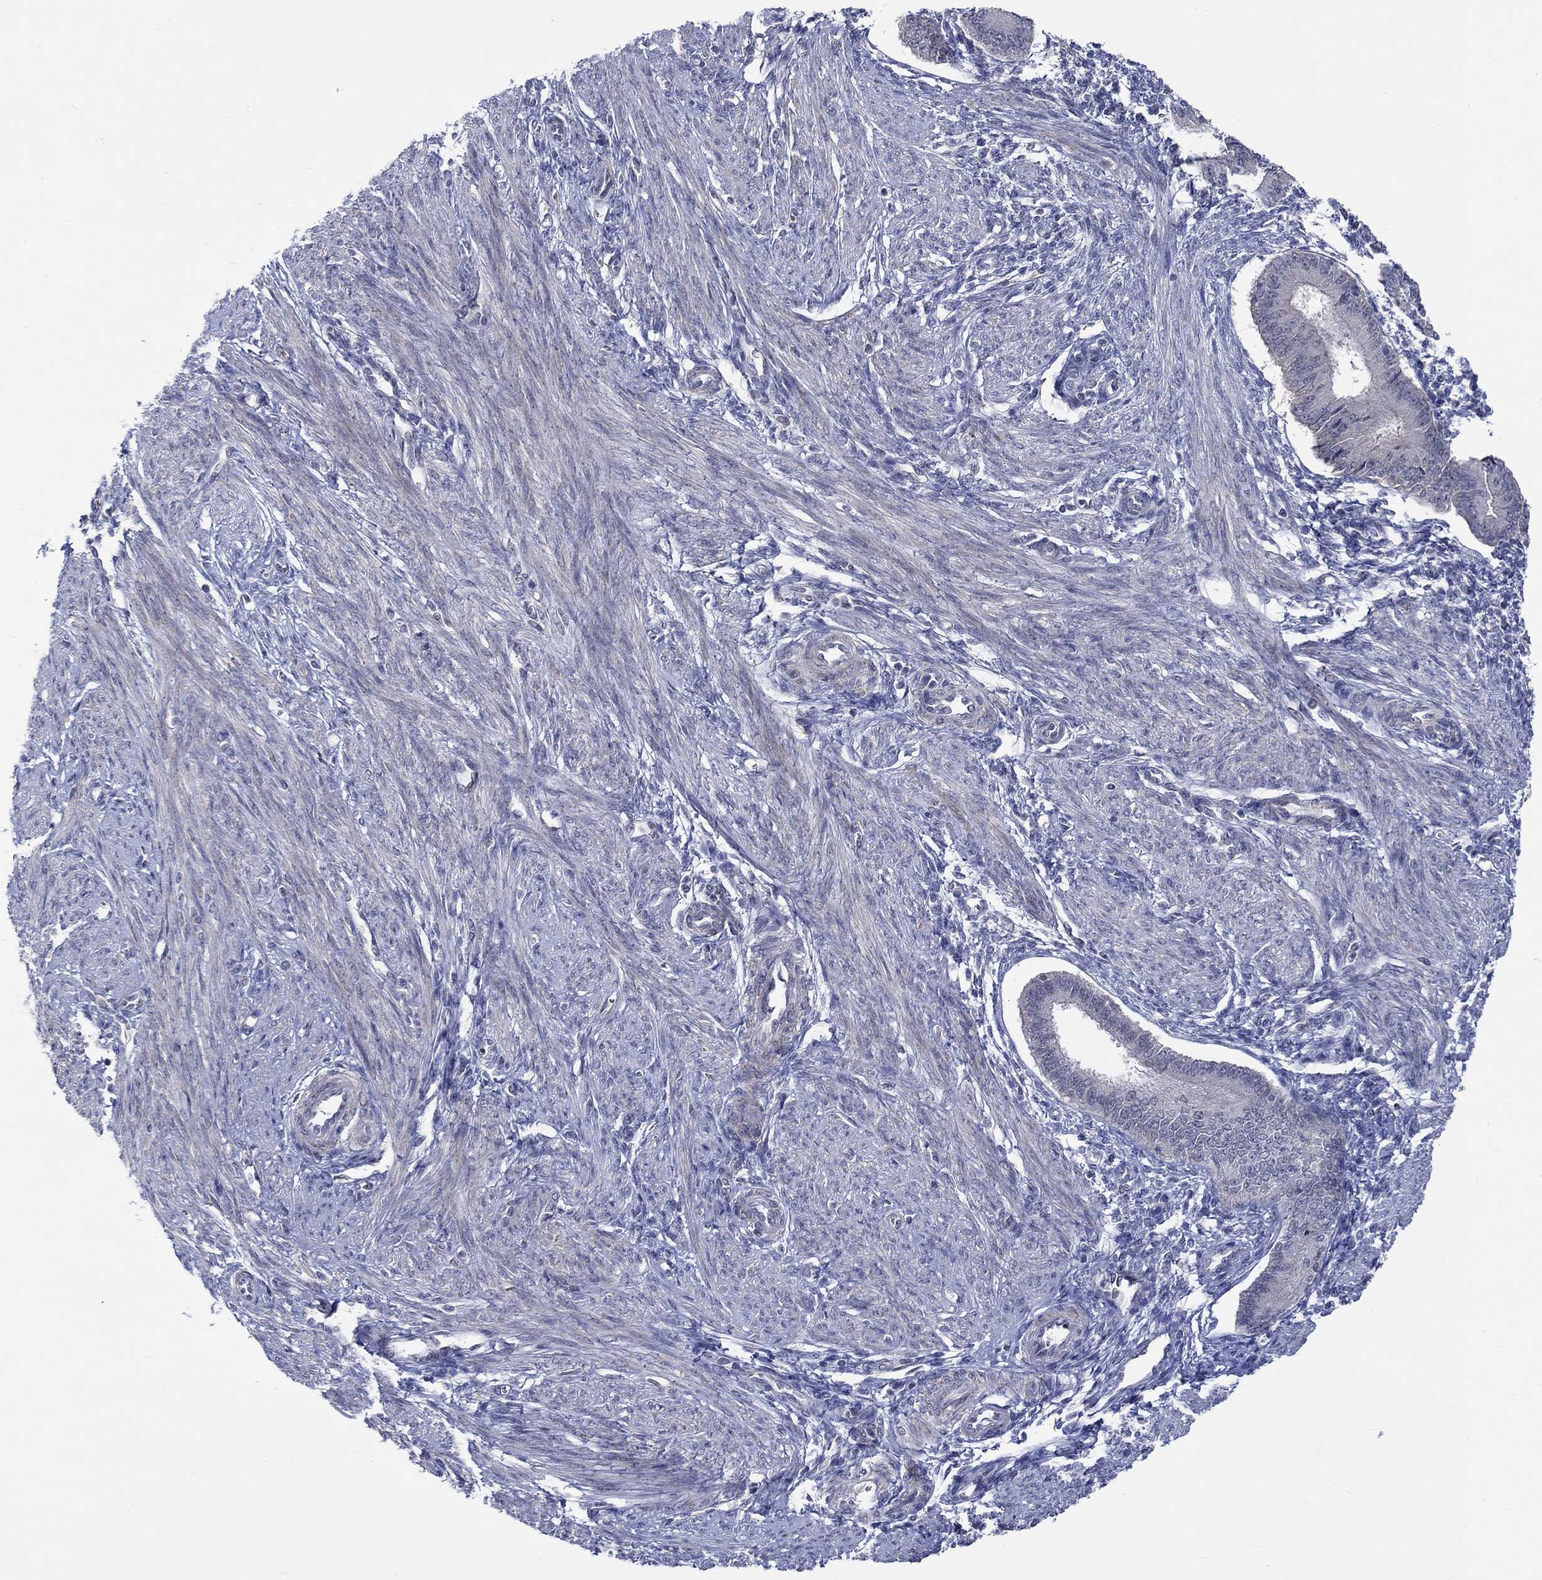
{"staining": {"intensity": "negative", "quantity": "none", "location": "none"}, "tissue": "endometrium", "cell_type": "Cells in endometrial stroma", "image_type": "normal", "snomed": [{"axis": "morphology", "description": "Normal tissue, NOS"}, {"axis": "topography", "description": "Endometrium"}], "caption": "Immunohistochemistry (IHC) histopathology image of benign endometrium: human endometrium stained with DAB exhibits no significant protein staining in cells in endometrial stroma.", "gene": "WASF1", "patient": {"sex": "female", "age": 39}}